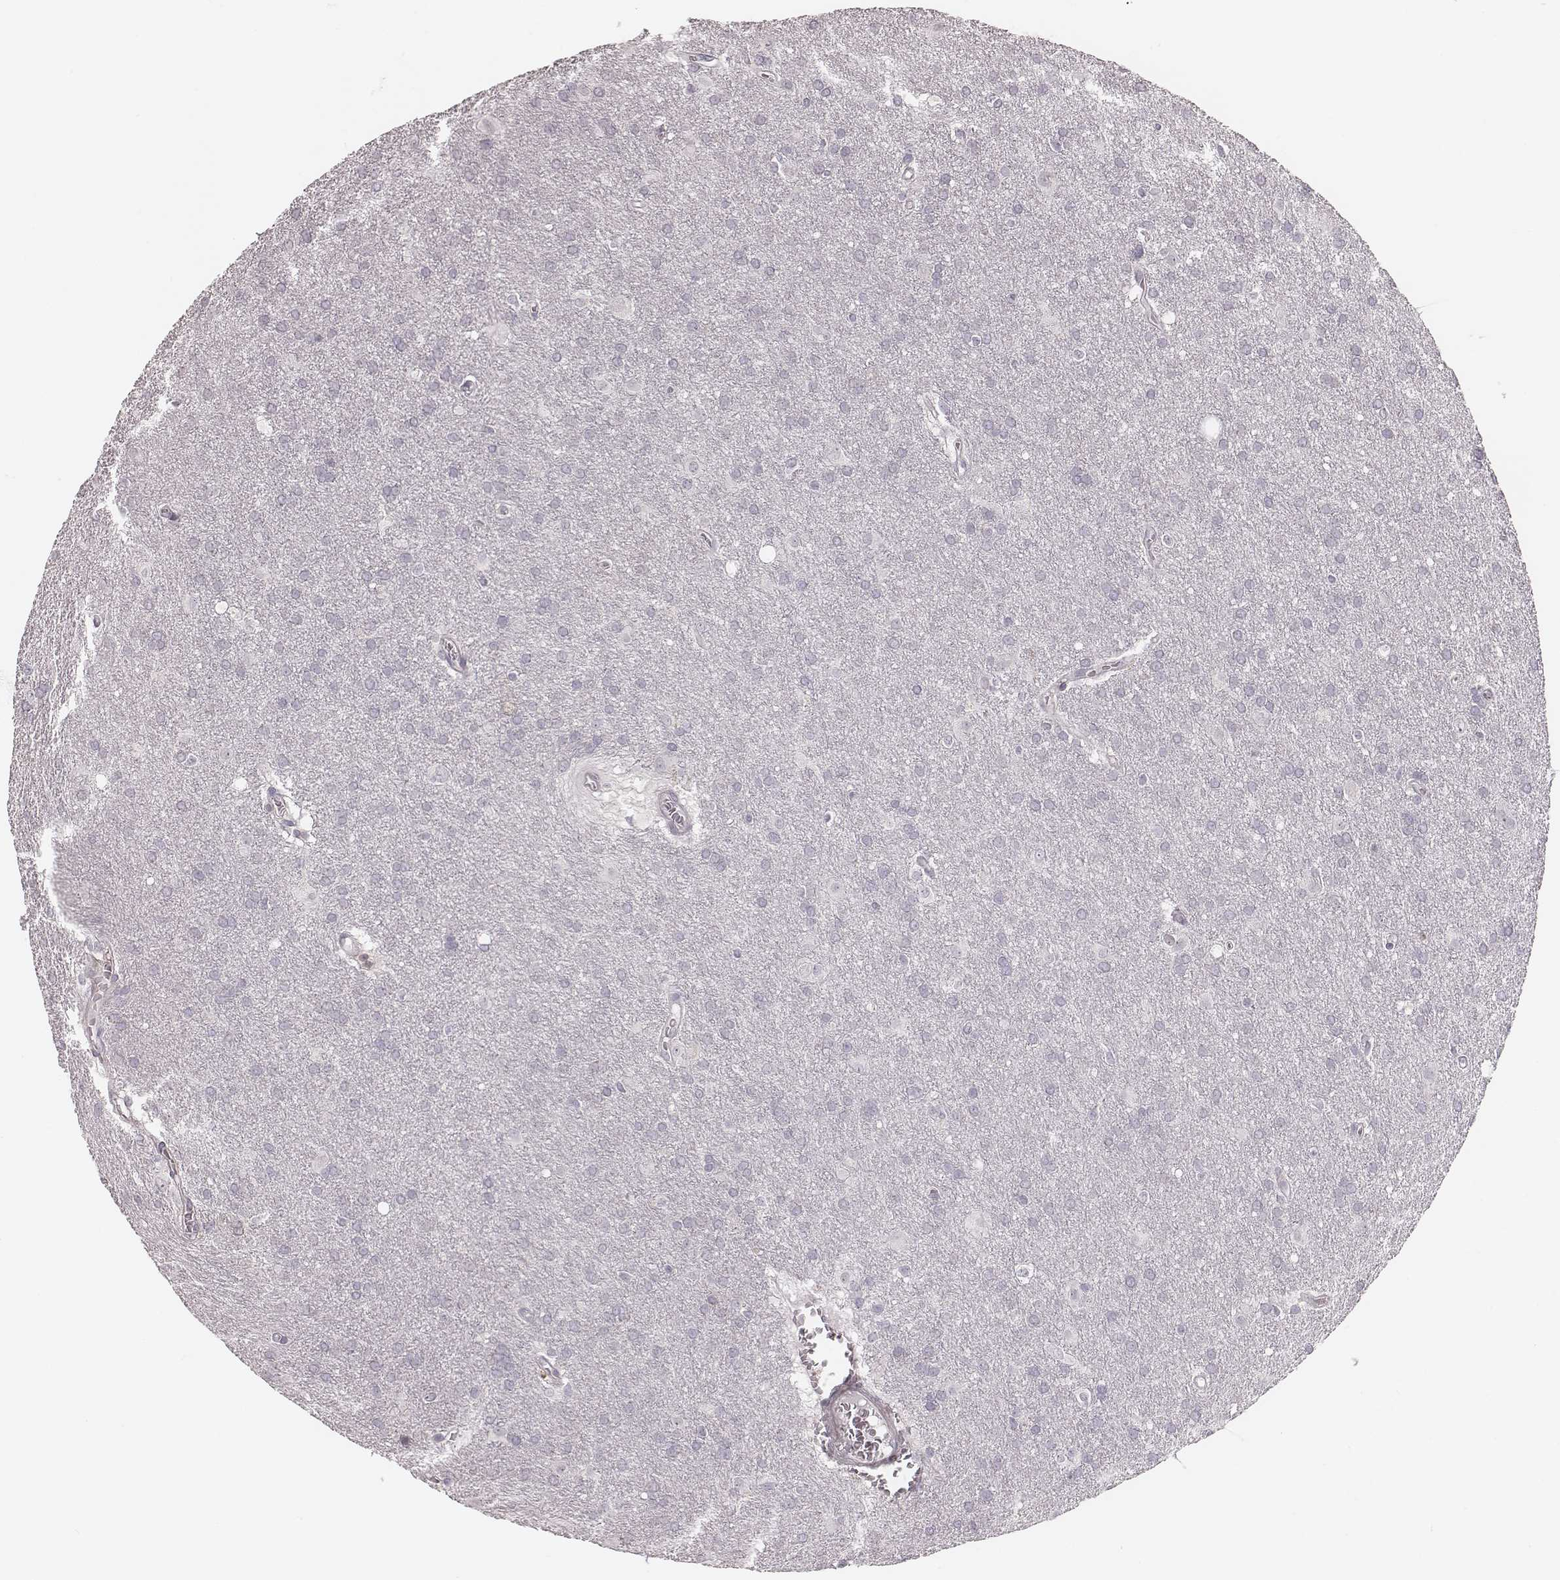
{"staining": {"intensity": "negative", "quantity": "none", "location": "none"}, "tissue": "glioma", "cell_type": "Tumor cells", "image_type": "cancer", "snomed": [{"axis": "morphology", "description": "Glioma, malignant, Low grade"}, {"axis": "topography", "description": "Brain"}], "caption": "An IHC histopathology image of glioma is shown. There is no staining in tumor cells of glioma.", "gene": "S100Z", "patient": {"sex": "male", "age": 58}}